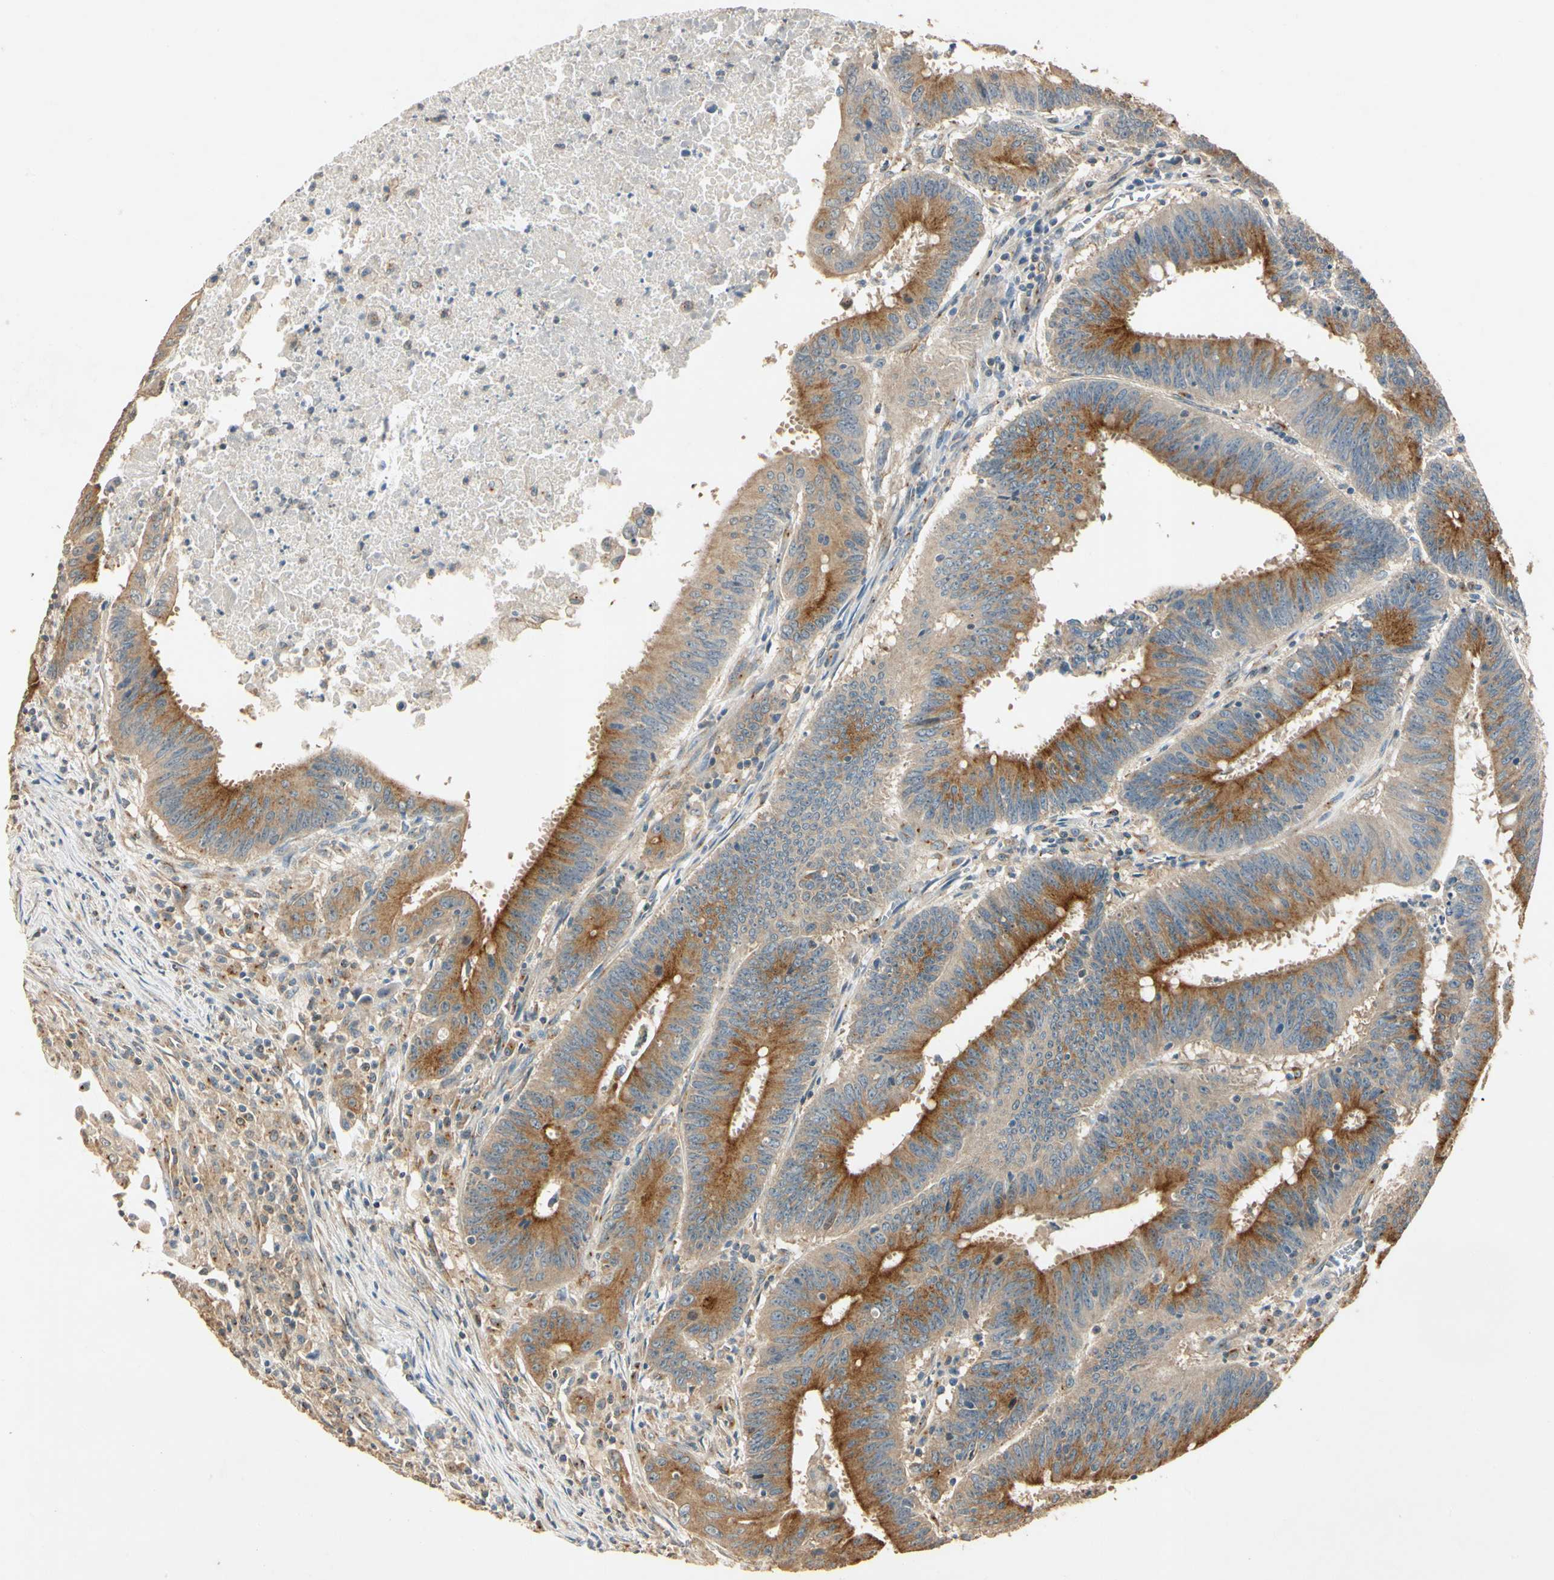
{"staining": {"intensity": "strong", "quantity": ">75%", "location": "cytoplasmic/membranous"}, "tissue": "colorectal cancer", "cell_type": "Tumor cells", "image_type": "cancer", "snomed": [{"axis": "morphology", "description": "Adenocarcinoma, NOS"}, {"axis": "topography", "description": "Colon"}], "caption": "Strong cytoplasmic/membranous staining is present in about >75% of tumor cells in adenocarcinoma (colorectal).", "gene": "AKAP9", "patient": {"sex": "male", "age": 45}}